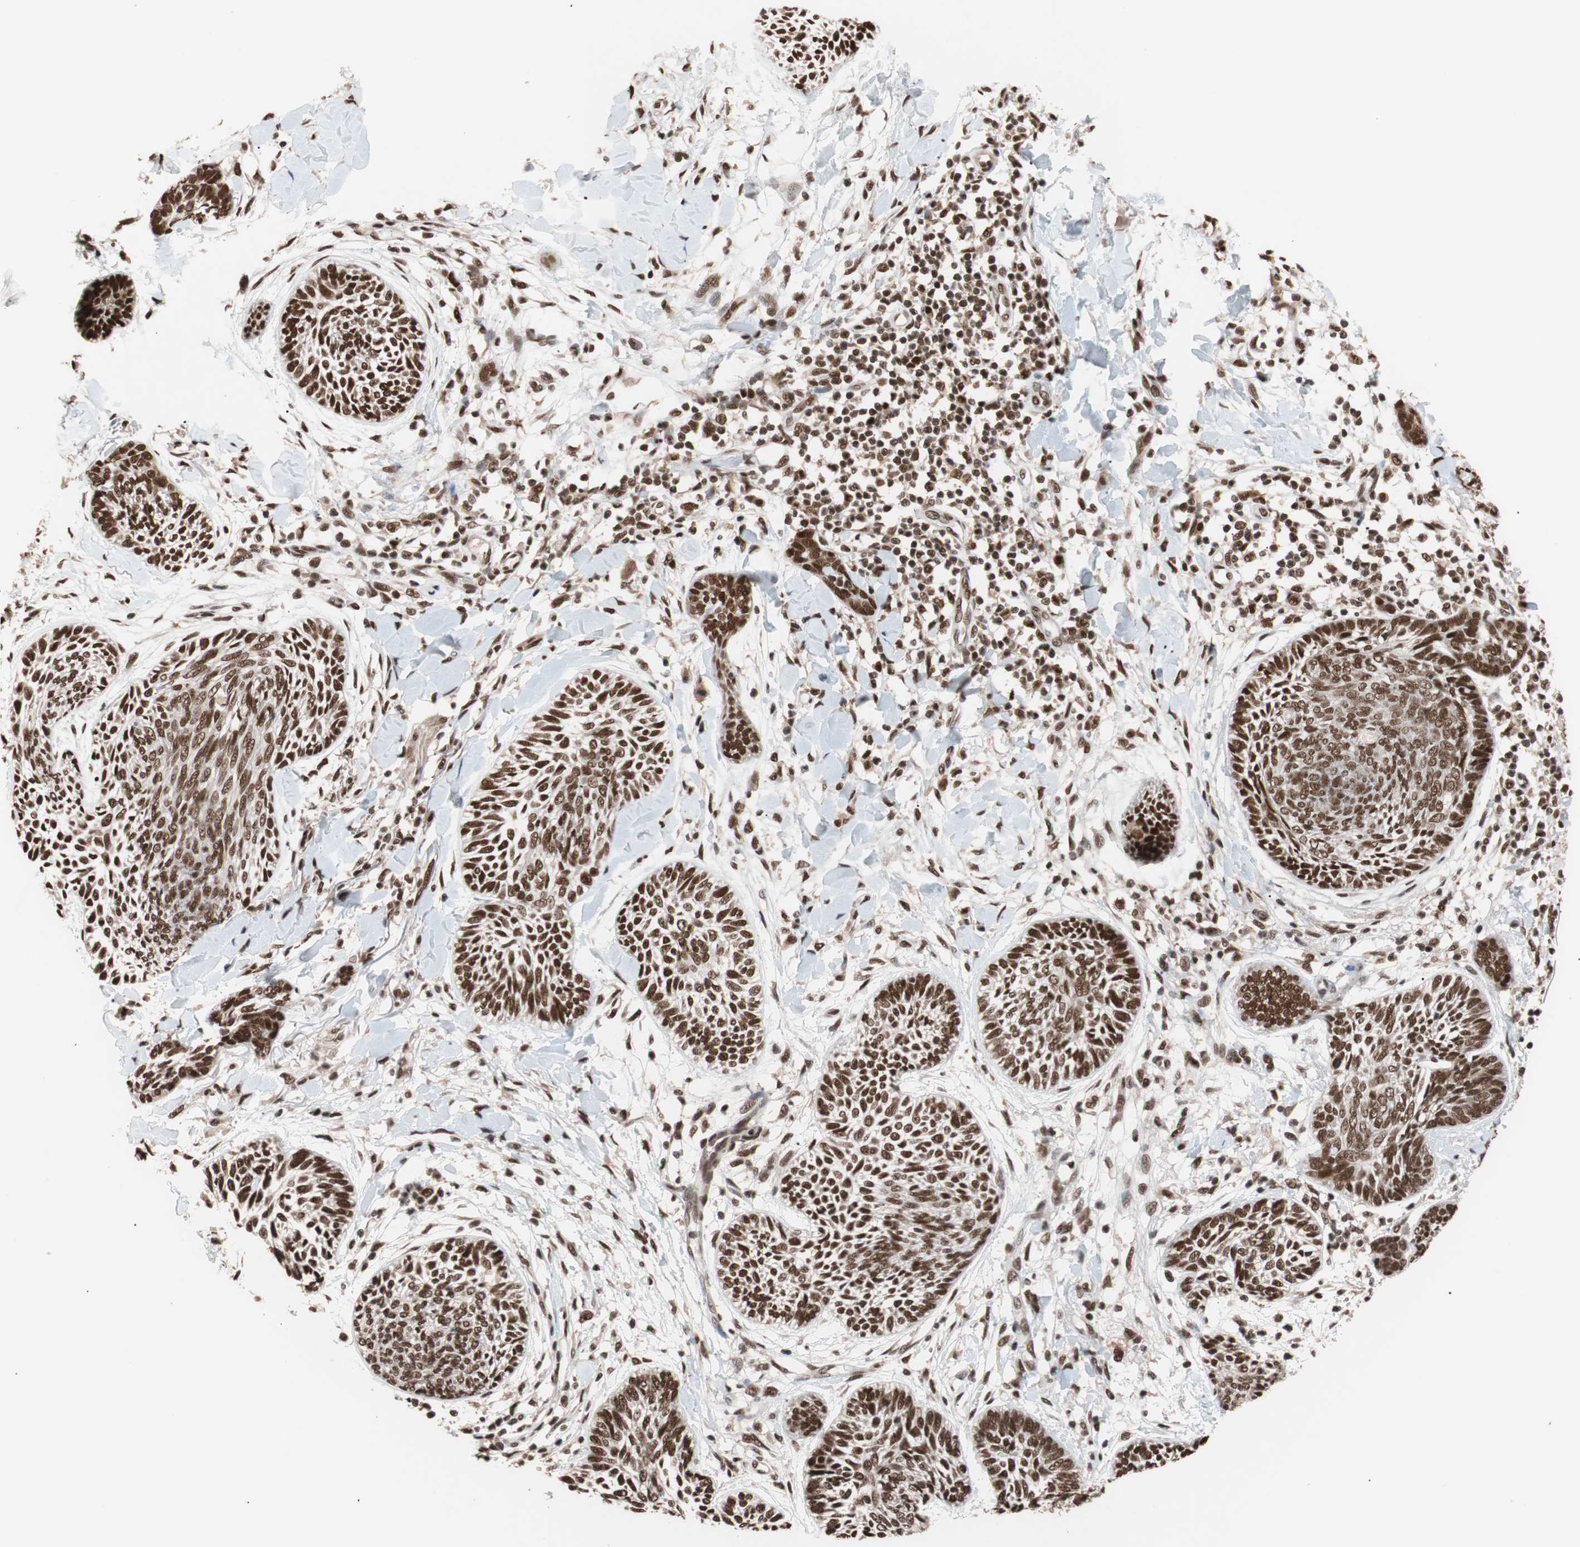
{"staining": {"intensity": "strong", "quantity": ">75%", "location": "nuclear"}, "tissue": "skin cancer", "cell_type": "Tumor cells", "image_type": "cancer", "snomed": [{"axis": "morphology", "description": "Papilloma, NOS"}, {"axis": "morphology", "description": "Basal cell carcinoma"}, {"axis": "topography", "description": "Skin"}], "caption": "Protein expression analysis of human skin cancer (papilloma) reveals strong nuclear staining in about >75% of tumor cells. (Brightfield microscopy of DAB IHC at high magnification).", "gene": "CHAMP1", "patient": {"sex": "male", "age": 87}}